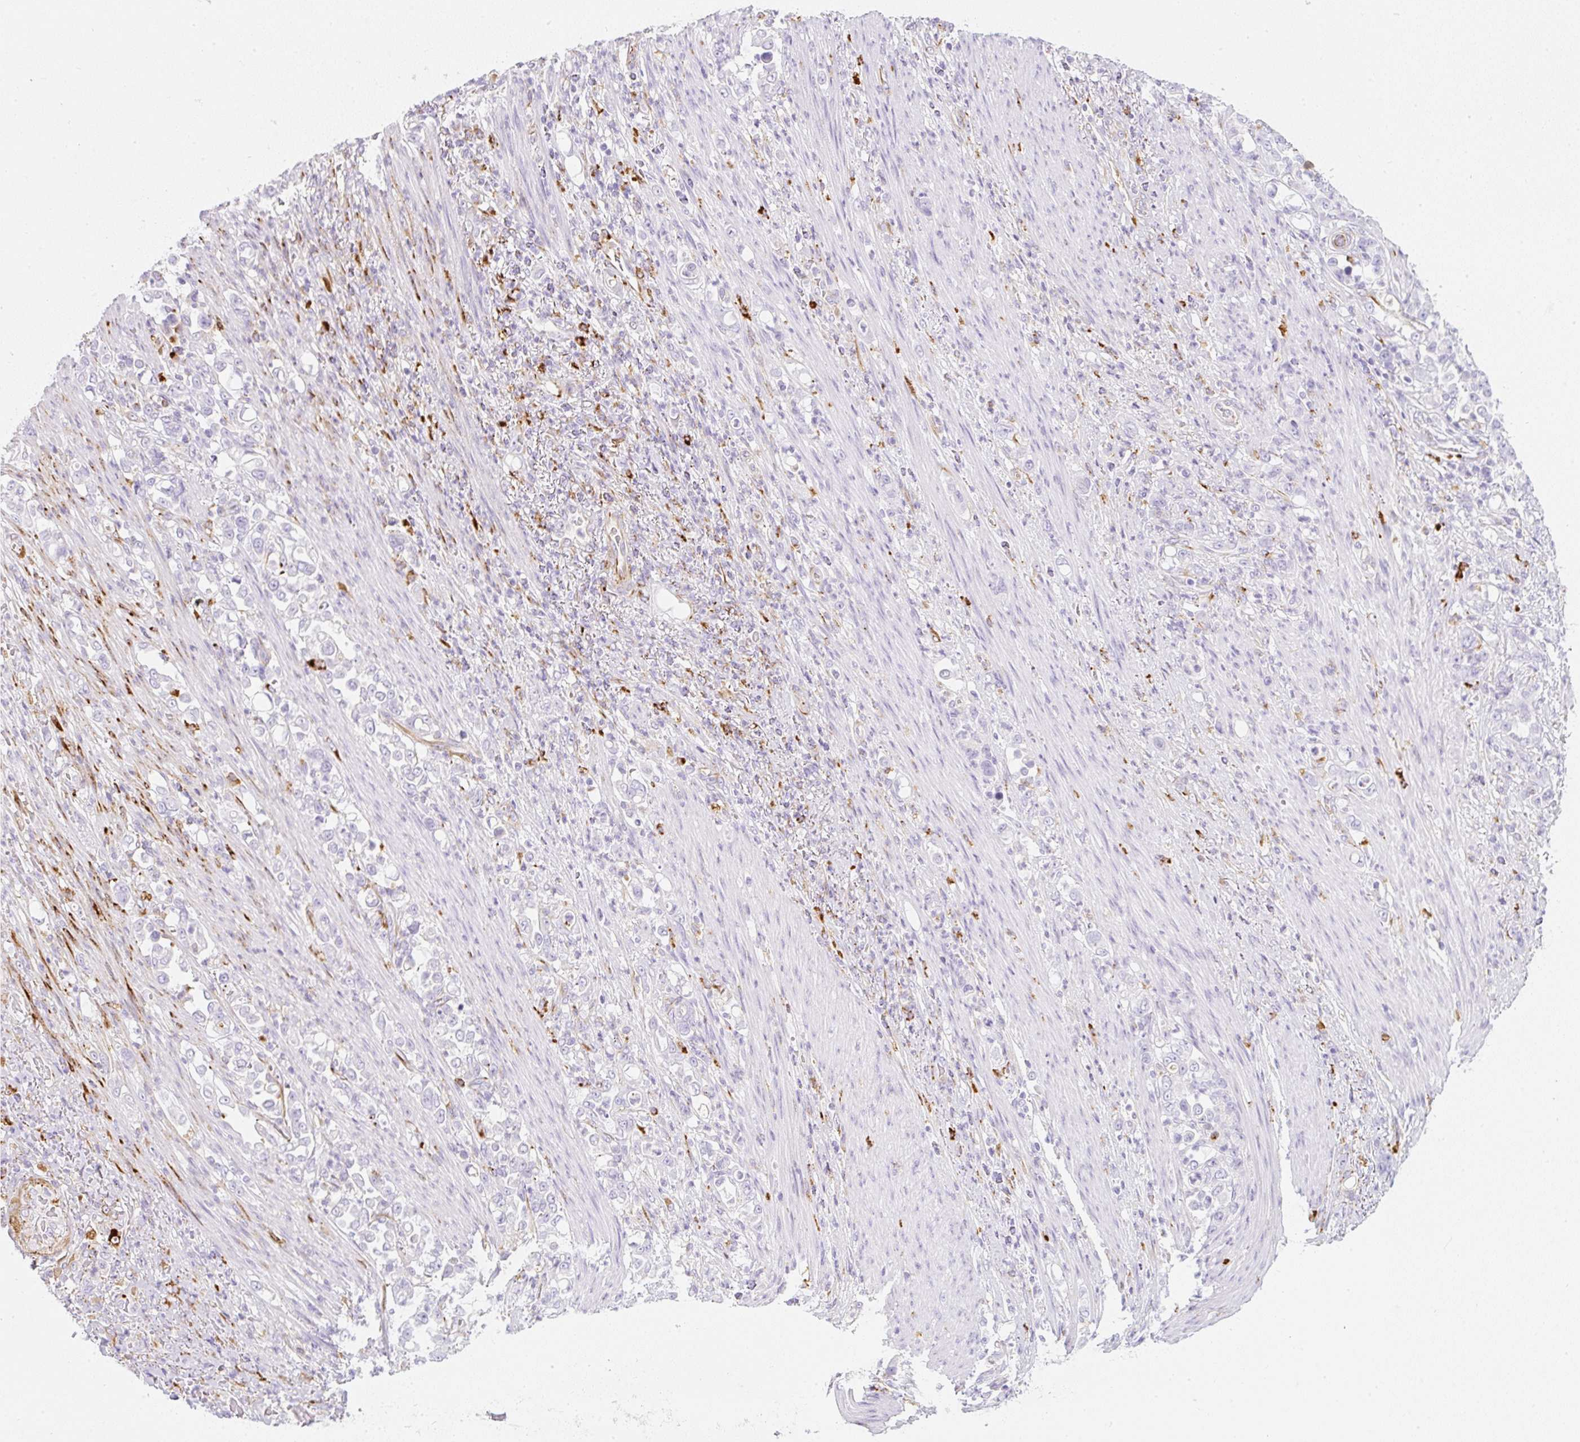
{"staining": {"intensity": "negative", "quantity": "none", "location": "none"}, "tissue": "stomach cancer", "cell_type": "Tumor cells", "image_type": "cancer", "snomed": [{"axis": "morphology", "description": "Normal tissue, NOS"}, {"axis": "morphology", "description": "Adenocarcinoma, NOS"}, {"axis": "topography", "description": "Stomach"}], "caption": "Immunohistochemical staining of stomach cancer (adenocarcinoma) shows no significant expression in tumor cells.", "gene": "ZNF689", "patient": {"sex": "female", "age": 79}}